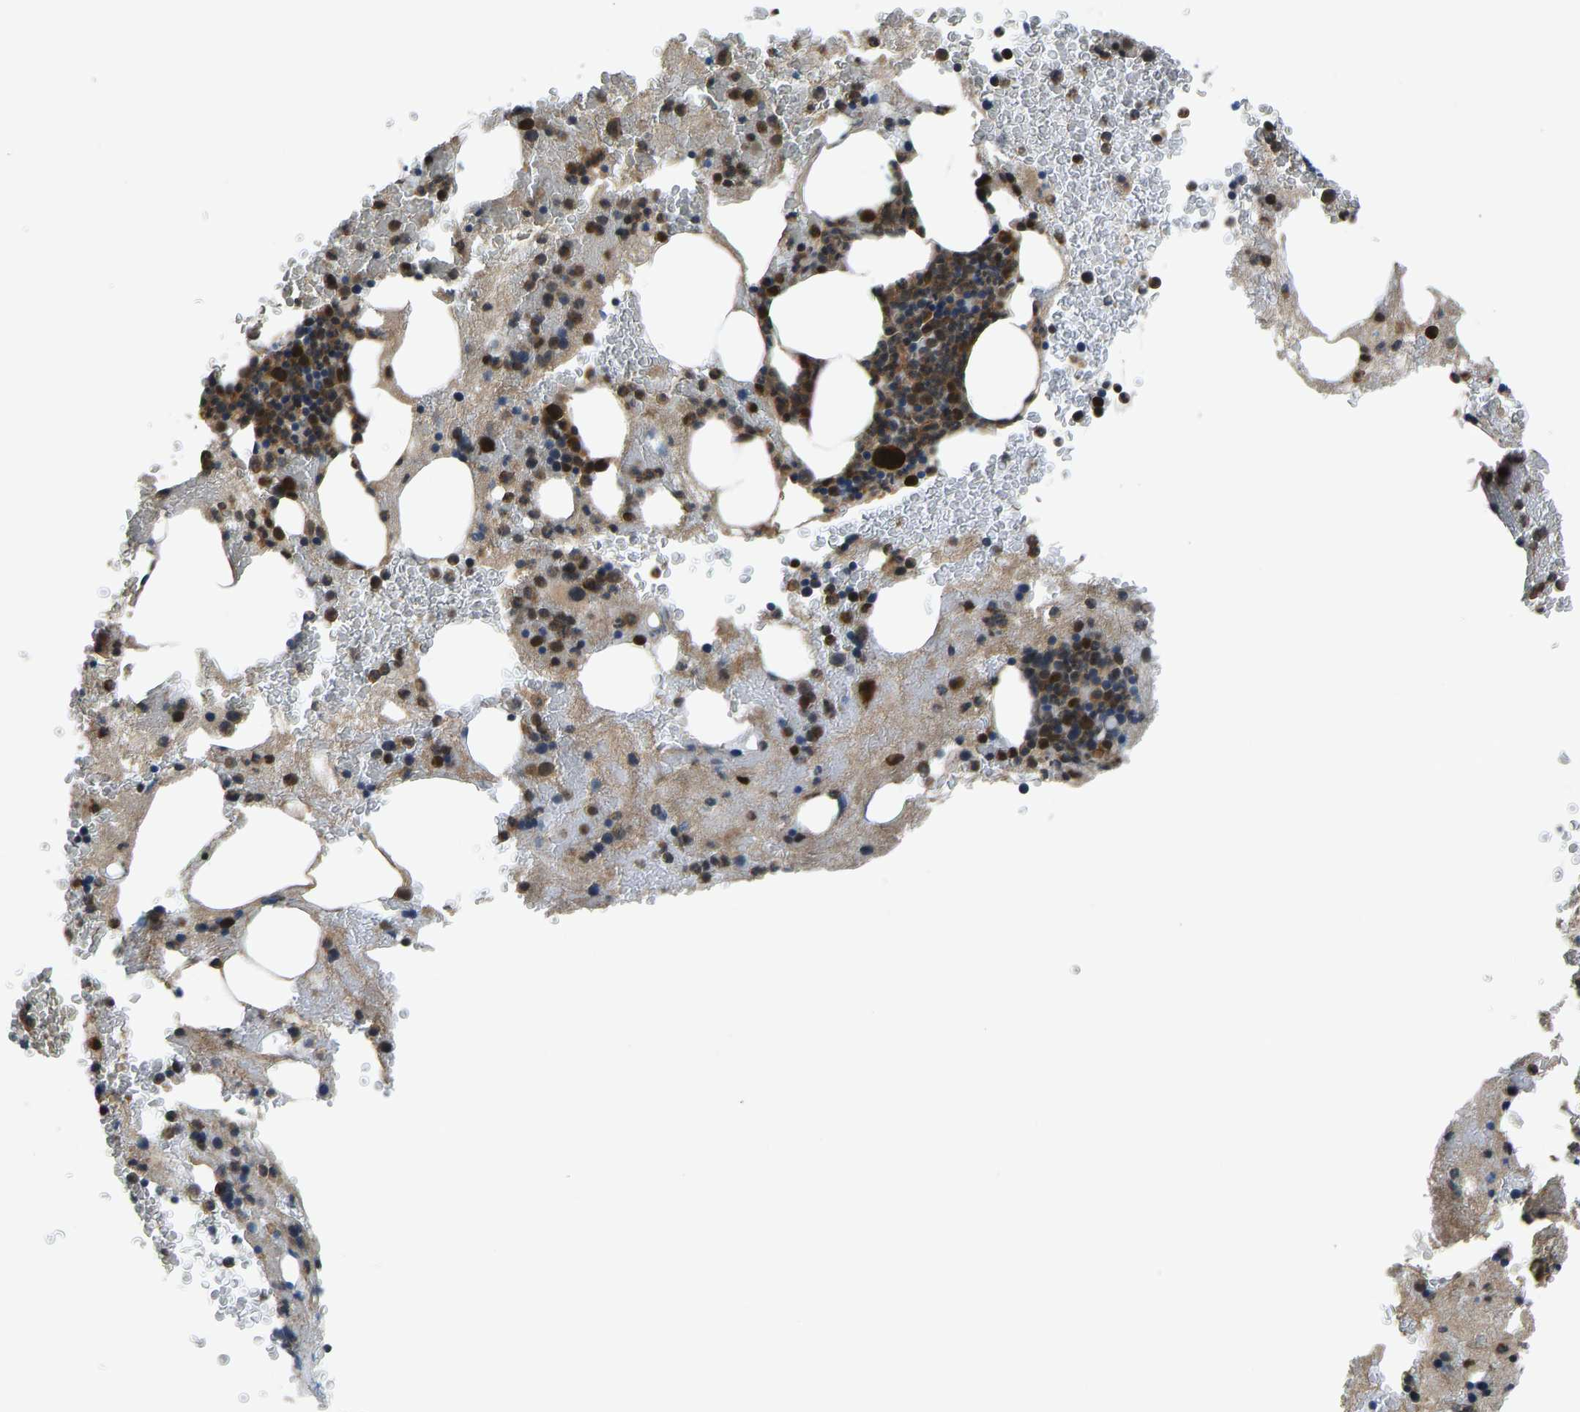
{"staining": {"intensity": "strong", "quantity": ">75%", "location": "cytoplasmic/membranous"}, "tissue": "bone marrow", "cell_type": "Hematopoietic cells", "image_type": "normal", "snomed": [{"axis": "morphology", "description": "Normal tissue, NOS"}, {"axis": "morphology", "description": "Inflammation, NOS"}, {"axis": "topography", "description": "Bone marrow"}], "caption": "Immunohistochemistry (IHC) histopathology image of benign bone marrow stained for a protein (brown), which reveals high levels of strong cytoplasmic/membranous positivity in approximately >75% of hematopoietic cells.", "gene": "RLIM", "patient": {"sex": "male", "age": 63}}